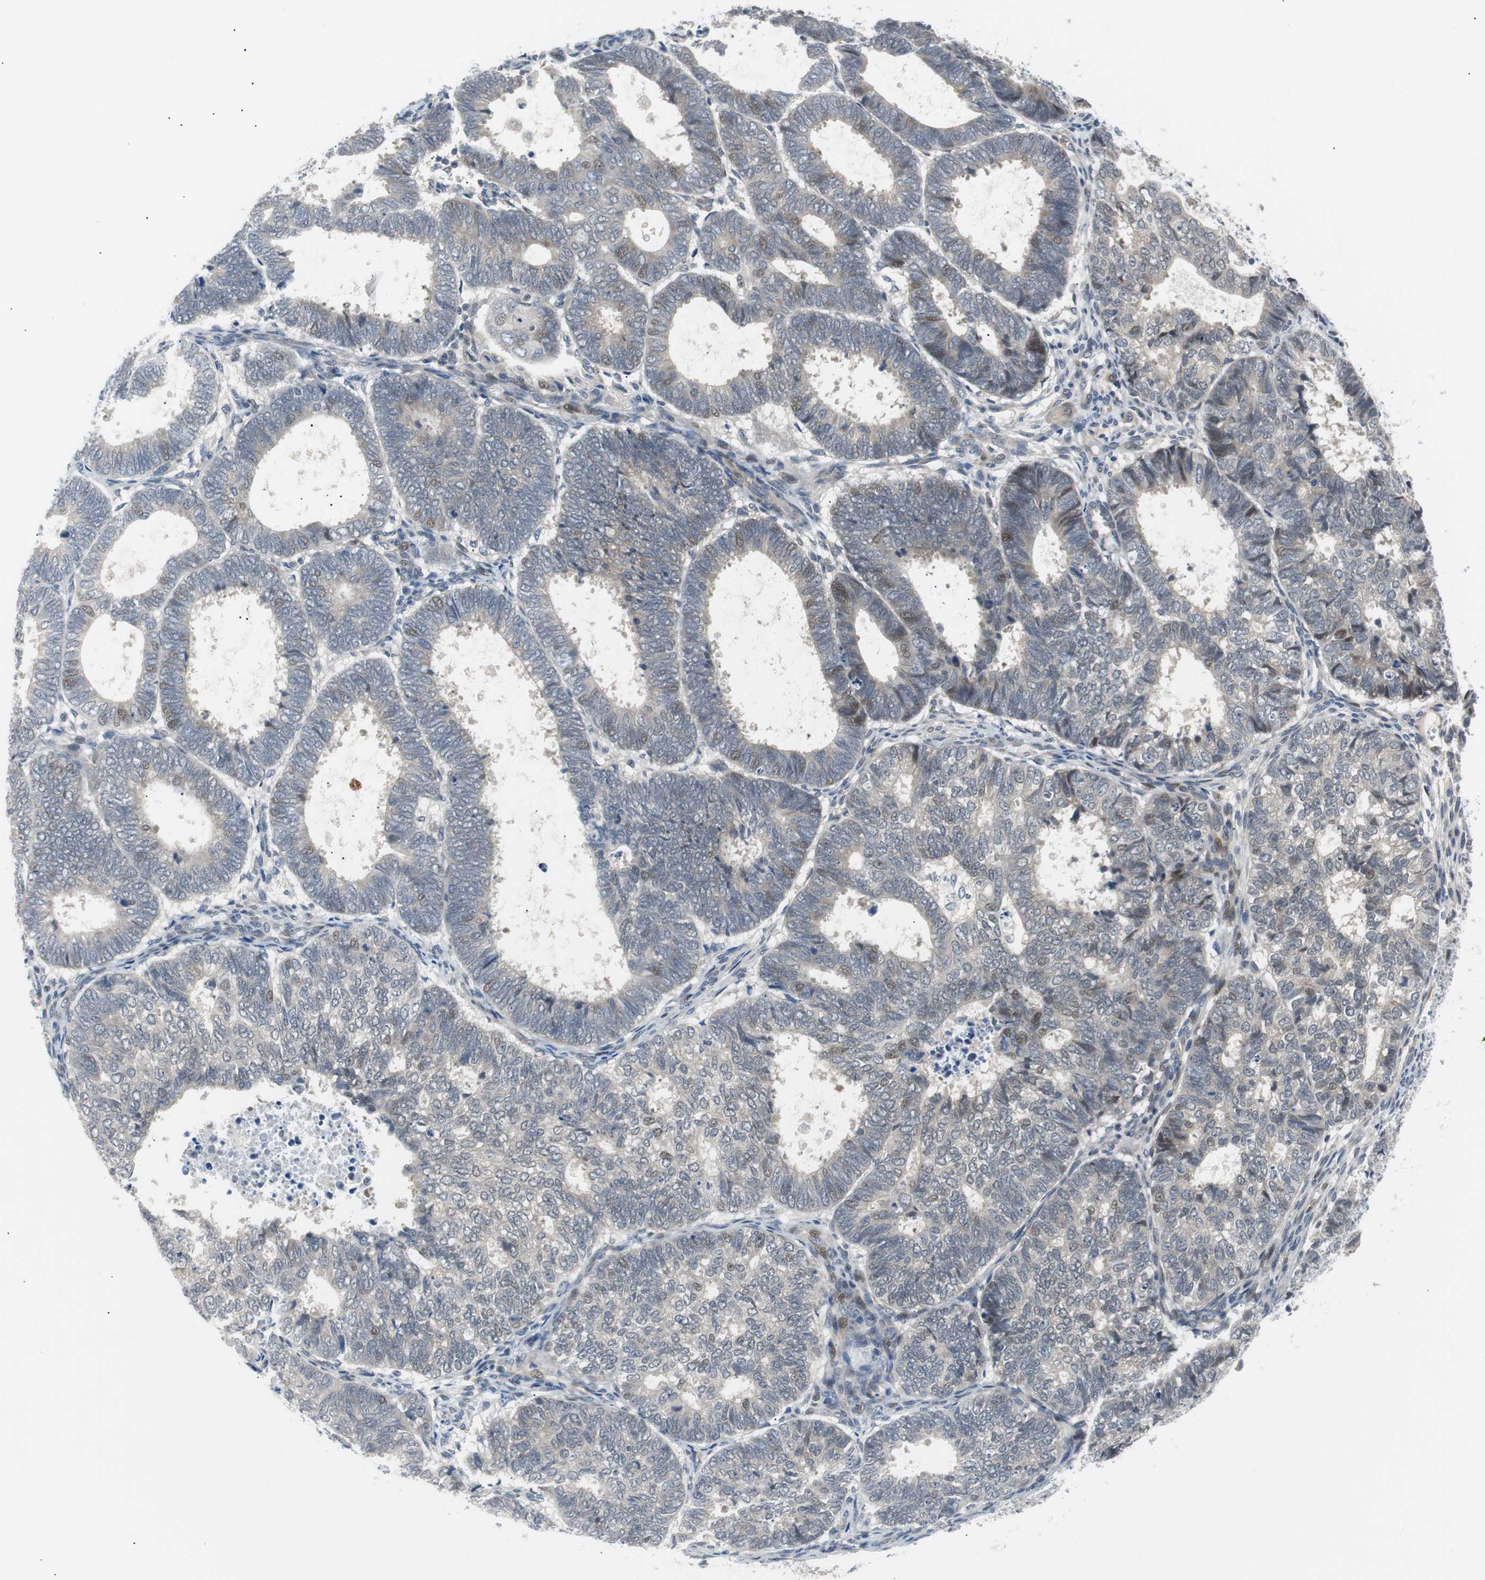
{"staining": {"intensity": "weak", "quantity": "<25%", "location": "nuclear"}, "tissue": "endometrial cancer", "cell_type": "Tumor cells", "image_type": "cancer", "snomed": [{"axis": "morphology", "description": "Adenocarcinoma, NOS"}, {"axis": "topography", "description": "Uterus"}], "caption": "IHC image of human adenocarcinoma (endometrial) stained for a protein (brown), which displays no expression in tumor cells.", "gene": "MAP2K4", "patient": {"sex": "female", "age": 60}}